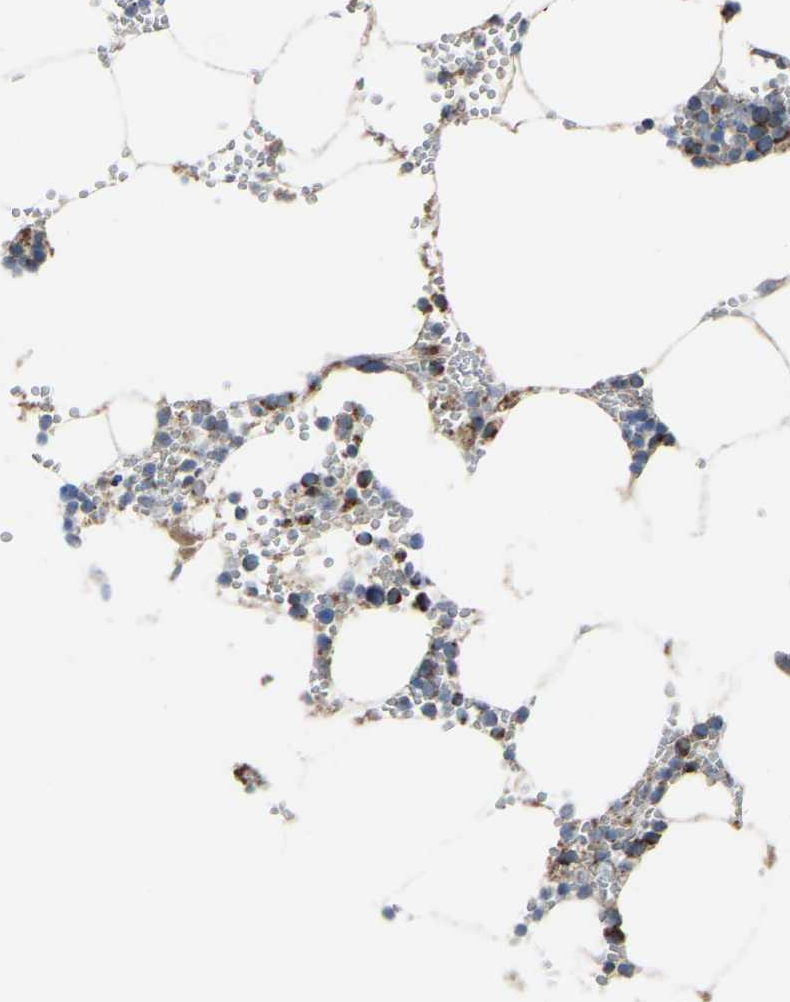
{"staining": {"intensity": "moderate", "quantity": "25%-75%", "location": "cytoplasmic/membranous"}, "tissue": "bone marrow", "cell_type": "Hematopoietic cells", "image_type": "normal", "snomed": [{"axis": "morphology", "description": "Normal tissue, NOS"}, {"axis": "topography", "description": "Bone marrow"}], "caption": "IHC of unremarkable bone marrow demonstrates medium levels of moderate cytoplasmic/membranous positivity in about 25%-75% of hematopoietic cells. (DAB = brown stain, brightfield microscopy at high magnification).", "gene": "CANT1", "patient": {"sex": "male", "age": 70}}